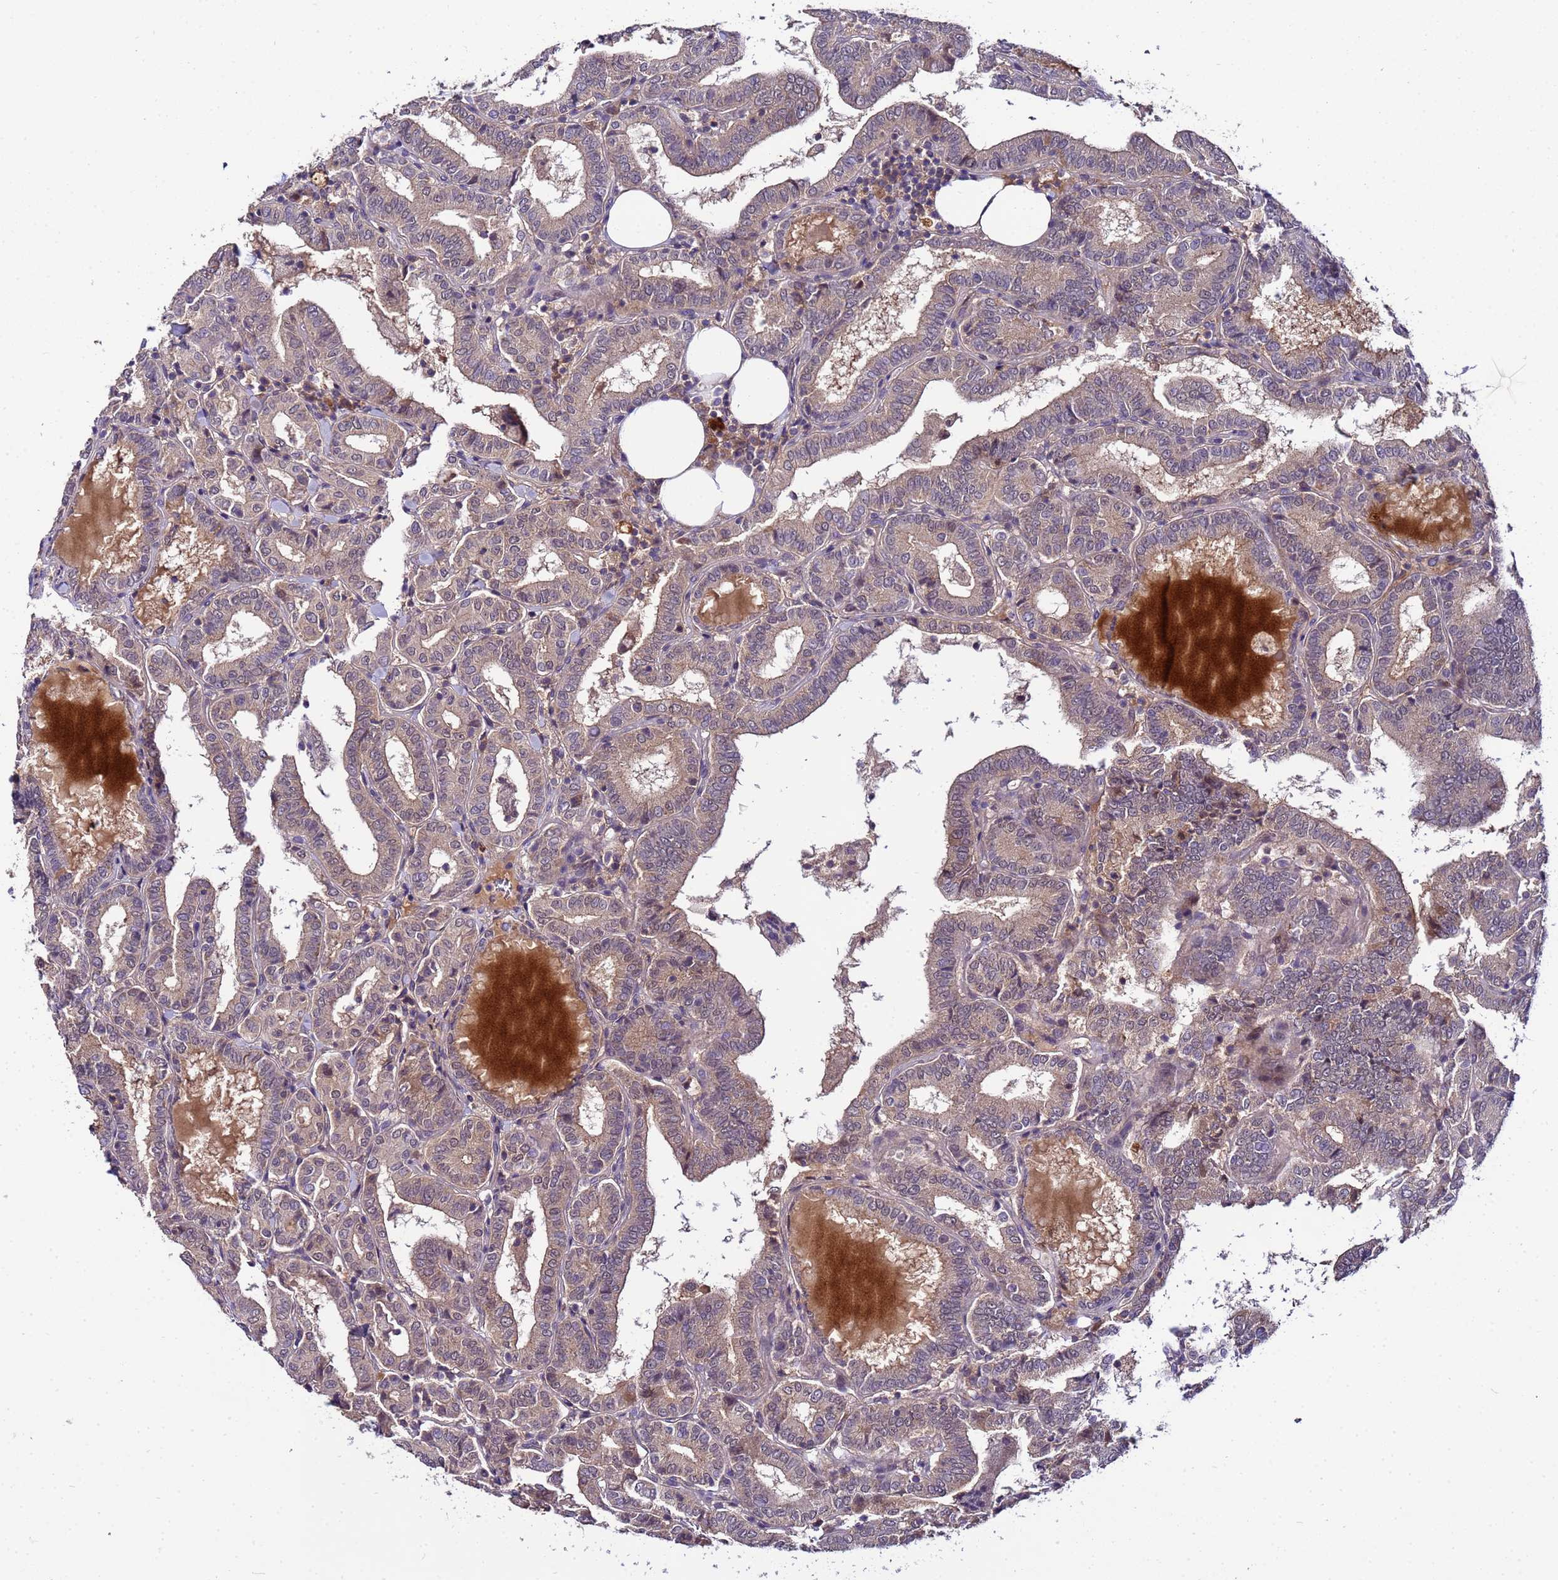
{"staining": {"intensity": "weak", "quantity": "25%-75%", "location": "cytoplasmic/membranous"}, "tissue": "thyroid cancer", "cell_type": "Tumor cells", "image_type": "cancer", "snomed": [{"axis": "morphology", "description": "Papillary adenocarcinoma, NOS"}, {"axis": "topography", "description": "Thyroid gland"}], "caption": "This is a photomicrograph of immunohistochemistry (IHC) staining of thyroid cancer (papillary adenocarcinoma), which shows weak expression in the cytoplasmic/membranous of tumor cells.", "gene": "GSPT2", "patient": {"sex": "female", "age": 72}}